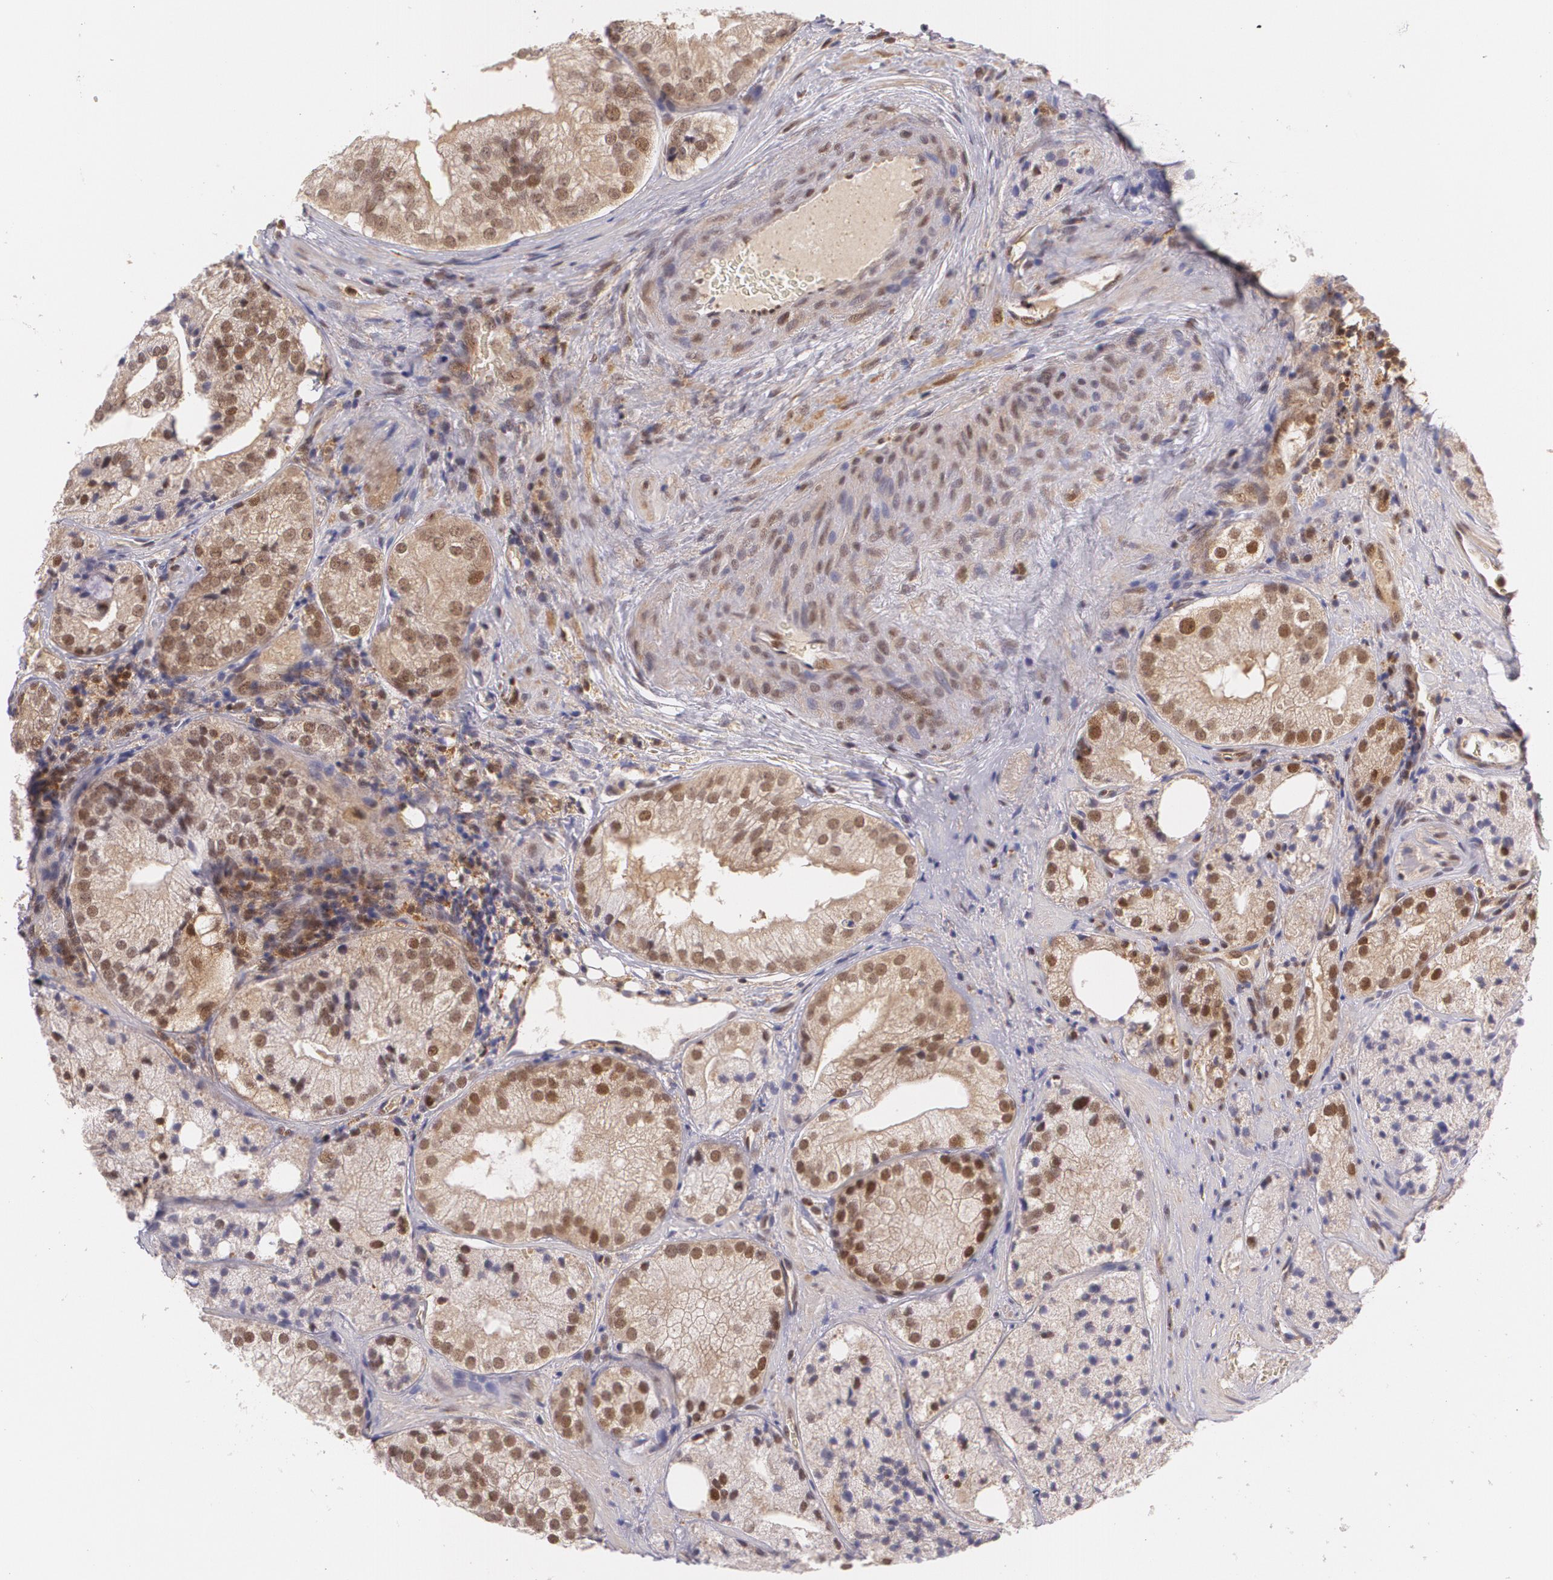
{"staining": {"intensity": "moderate", "quantity": "25%-75%", "location": "cytoplasmic/membranous,nuclear"}, "tissue": "prostate cancer", "cell_type": "Tumor cells", "image_type": "cancer", "snomed": [{"axis": "morphology", "description": "Adenocarcinoma, Low grade"}, {"axis": "topography", "description": "Prostate"}], "caption": "Brown immunohistochemical staining in human prostate cancer exhibits moderate cytoplasmic/membranous and nuclear expression in about 25%-75% of tumor cells.", "gene": "CUL2", "patient": {"sex": "male", "age": 60}}